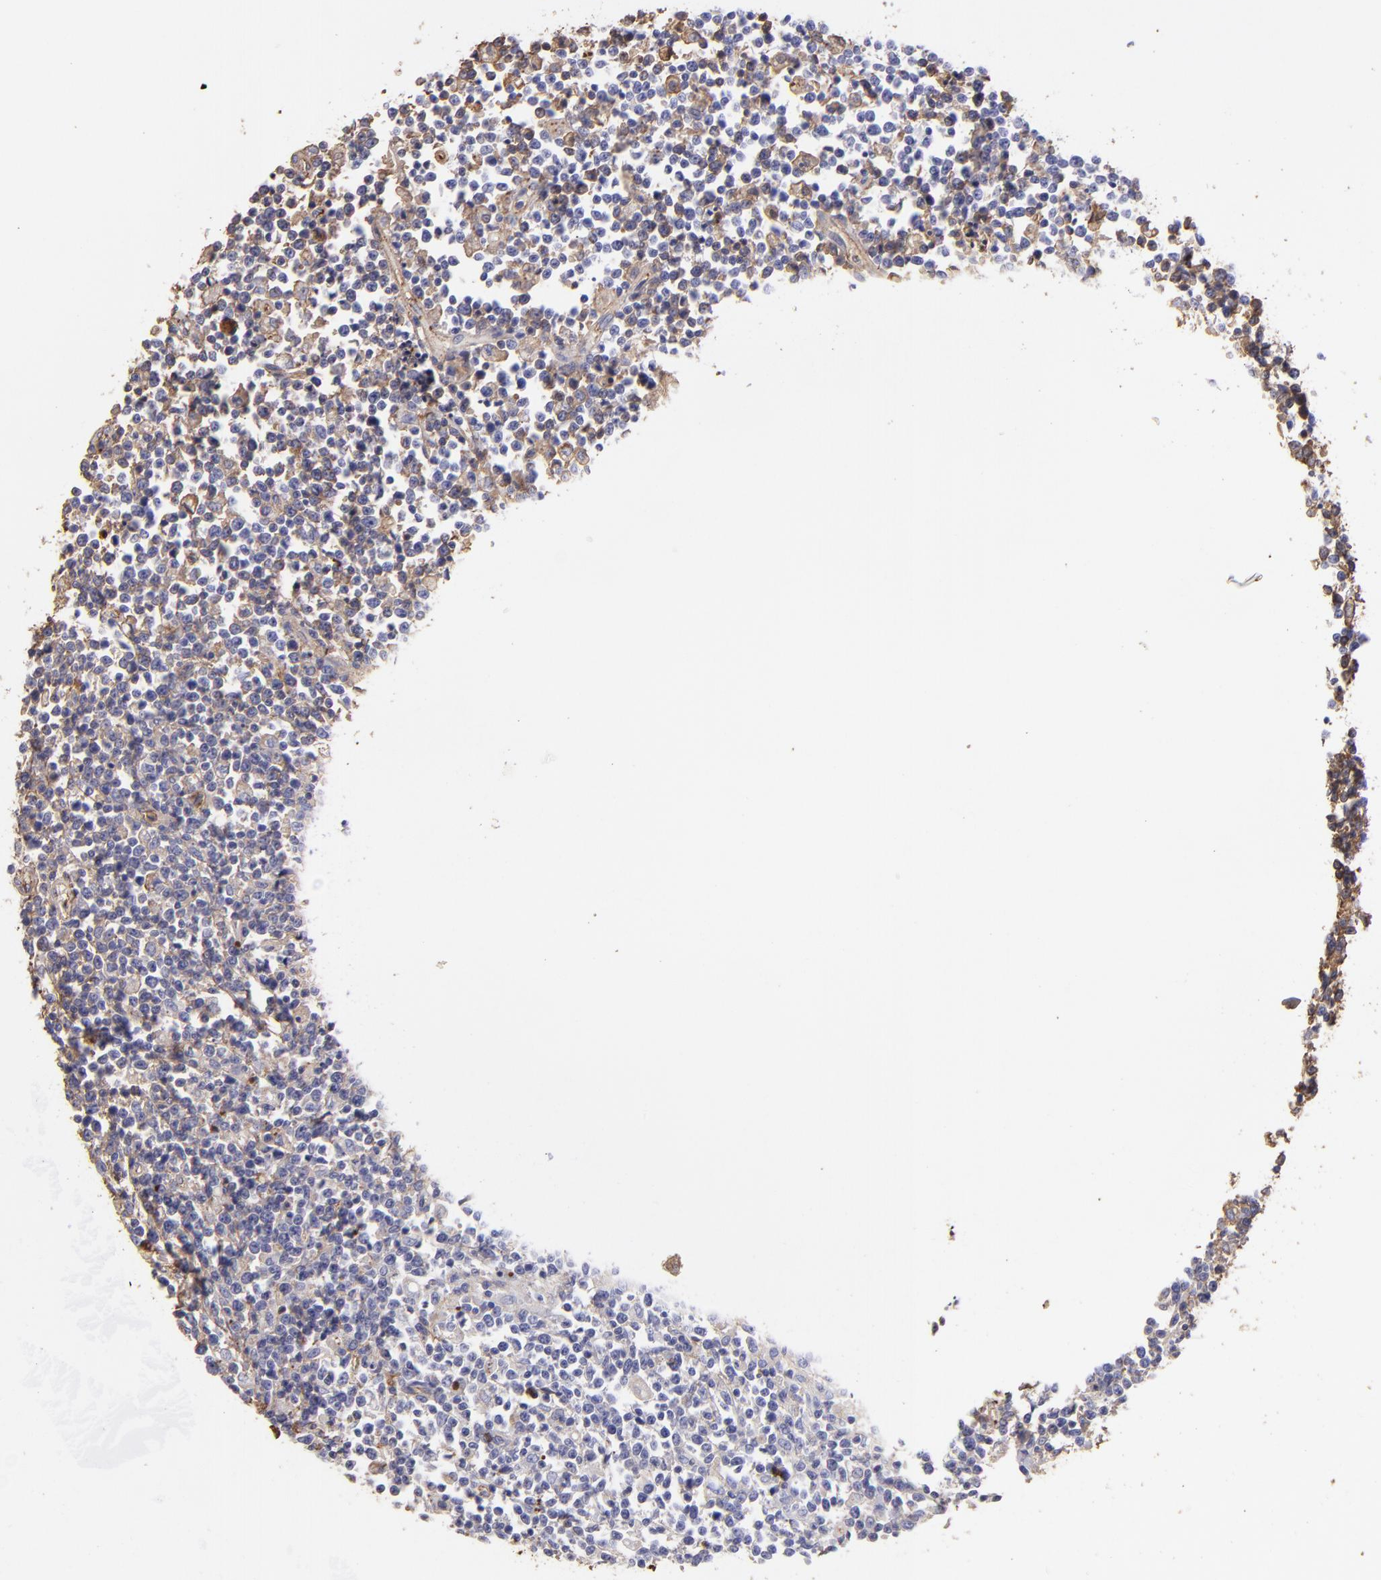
{"staining": {"intensity": "moderate", "quantity": "25%-75%", "location": "cytoplasmic/membranous"}, "tissue": "lymphoma", "cell_type": "Tumor cells", "image_type": "cancer", "snomed": [{"axis": "morphology", "description": "Malignant lymphoma, non-Hodgkin's type, High grade"}, {"axis": "topography", "description": "Colon"}], "caption": "Protein staining displays moderate cytoplasmic/membranous expression in about 25%-75% of tumor cells in high-grade malignant lymphoma, non-Hodgkin's type.", "gene": "FGB", "patient": {"sex": "male", "age": 82}}